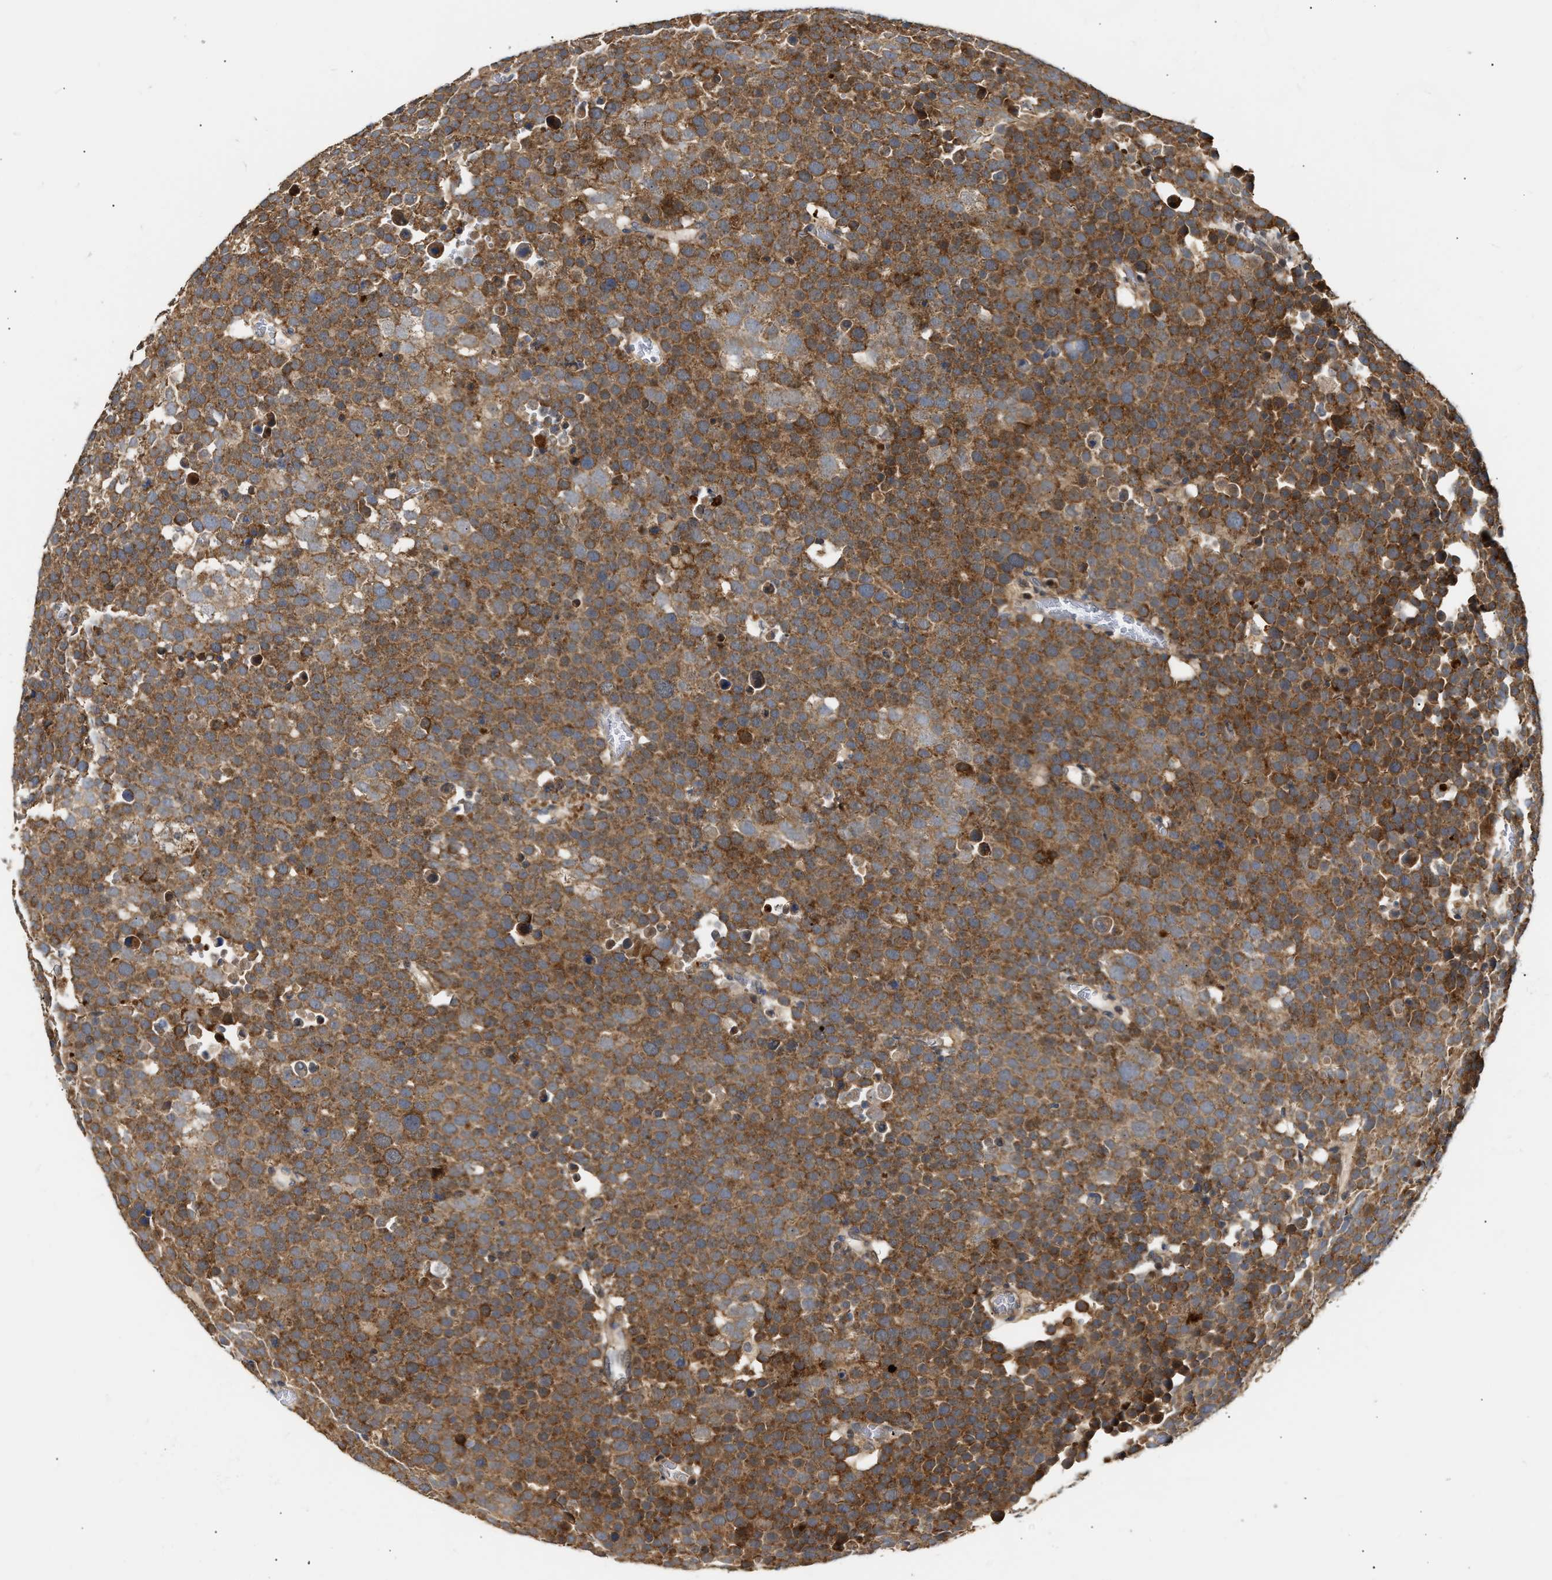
{"staining": {"intensity": "strong", "quantity": ">75%", "location": "cytoplasmic/membranous"}, "tissue": "testis cancer", "cell_type": "Tumor cells", "image_type": "cancer", "snomed": [{"axis": "morphology", "description": "Seminoma, NOS"}, {"axis": "topography", "description": "Testis"}], "caption": "Seminoma (testis) stained for a protein shows strong cytoplasmic/membranous positivity in tumor cells.", "gene": "EXTL2", "patient": {"sex": "male", "age": 71}}